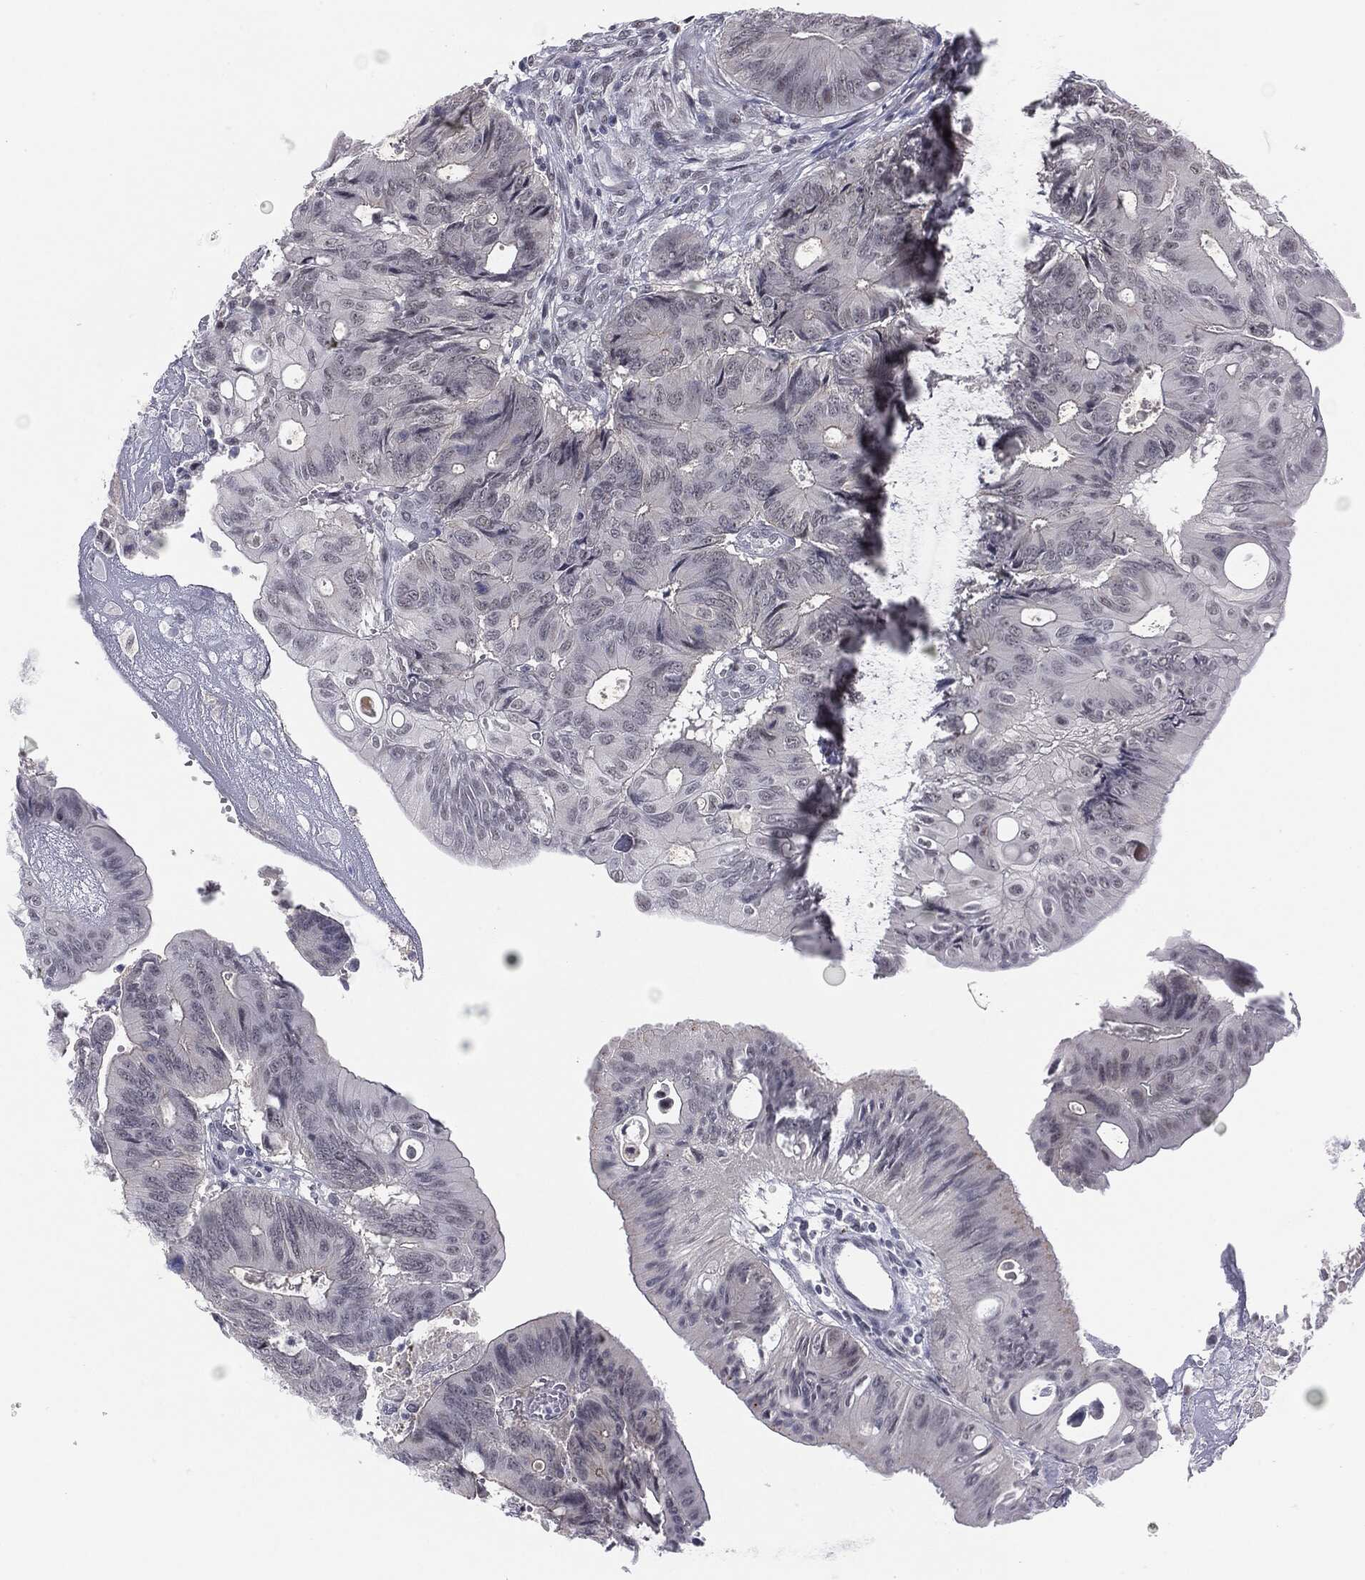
{"staining": {"intensity": "negative", "quantity": "none", "location": "none"}, "tissue": "colorectal cancer", "cell_type": "Tumor cells", "image_type": "cancer", "snomed": [{"axis": "morphology", "description": "Normal tissue, NOS"}, {"axis": "morphology", "description": "Adenocarcinoma, NOS"}, {"axis": "topography", "description": "Colon"}], "caption": "There is no significant expression in tumor cells of colorectal adenocarcinoma.", "gene": "SLC5A5", "patient": {"sex": "male", "age": 65}}